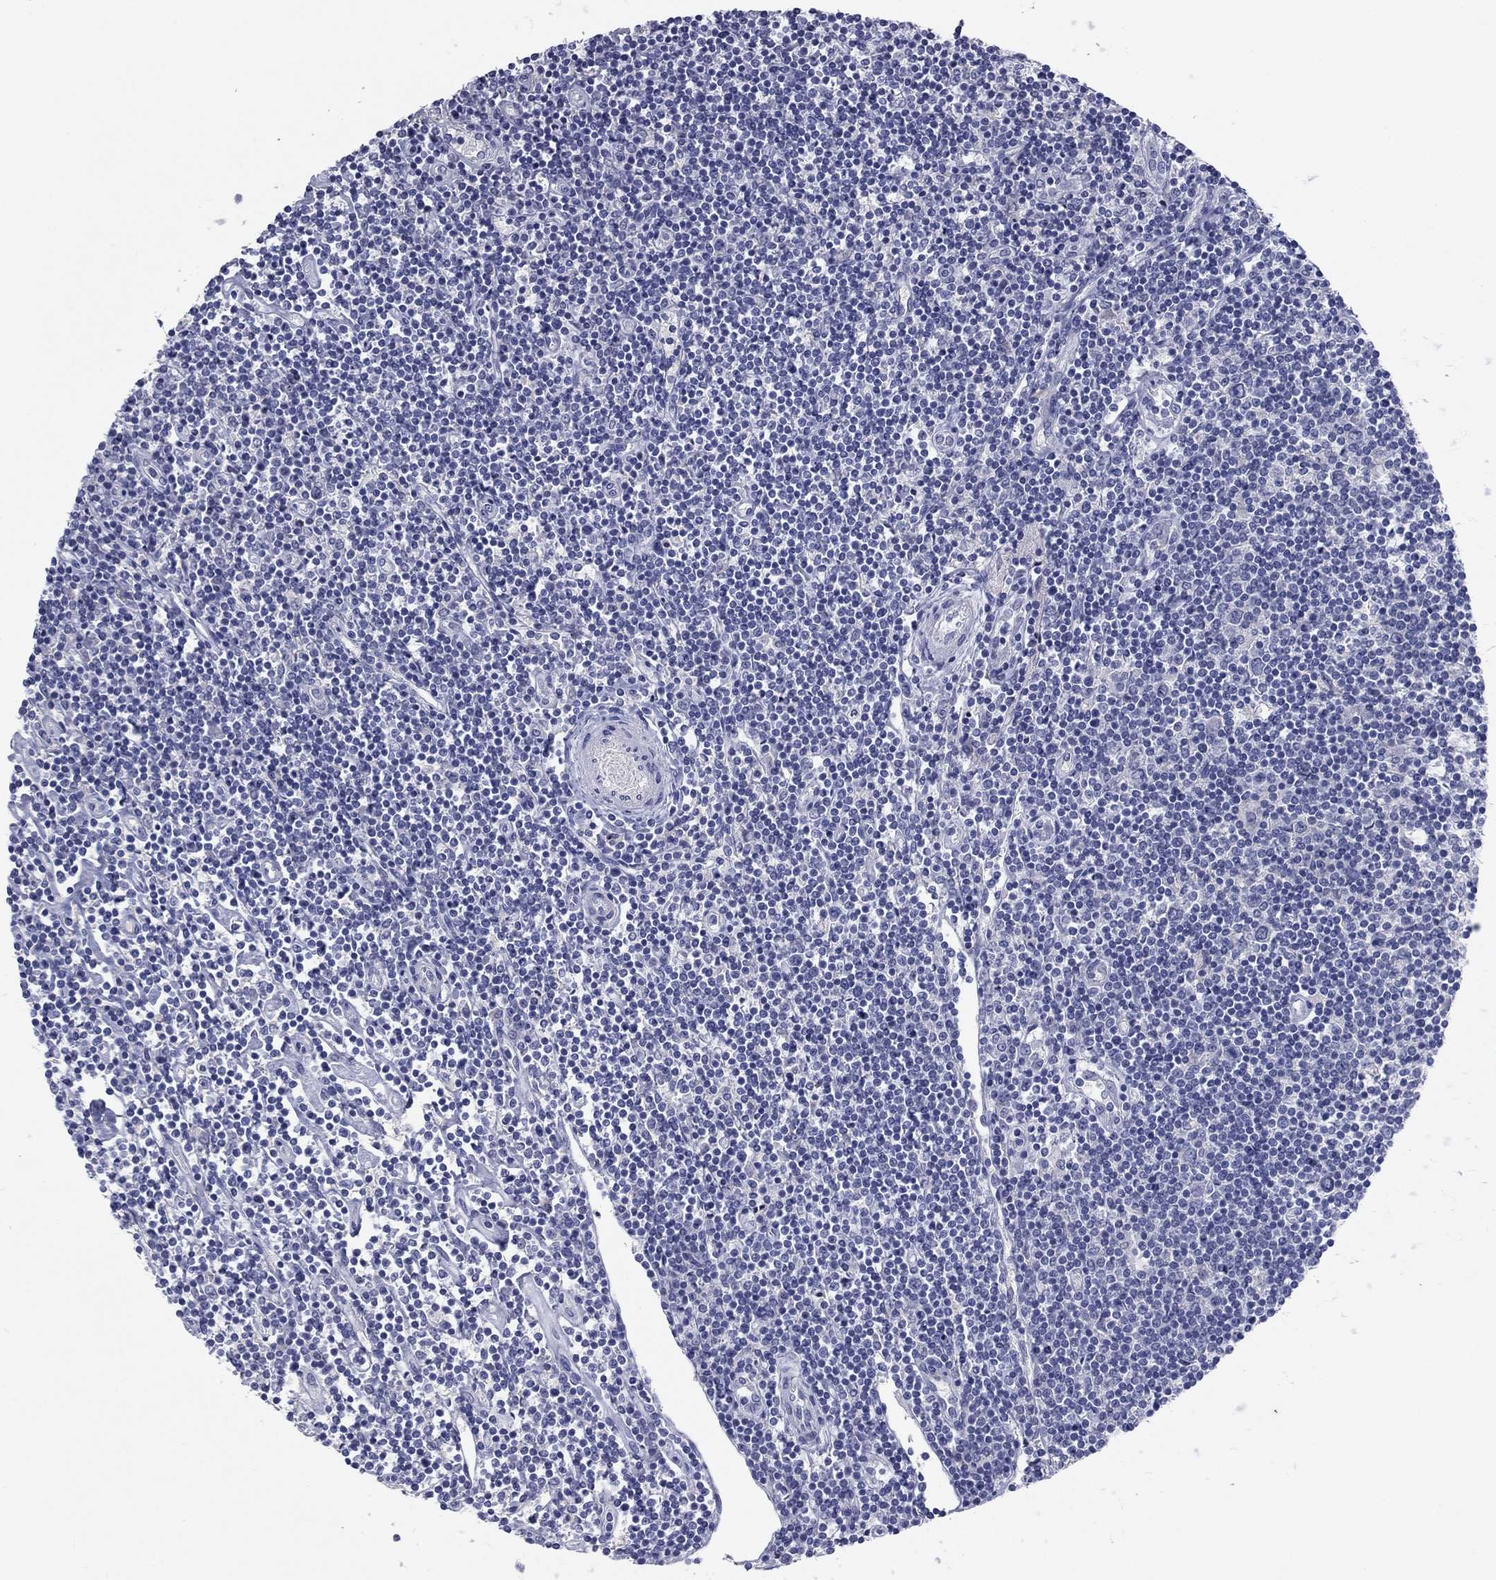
{"staining": {"intensity": "negative", "quantity": "none", "location": "none"}, "tissue": "lymphoma", "cell_type": "Tumor cells", "image_type": "cancer", "snomed": [{"axis": "morphology", "description": "Hodgkin's disease, NOS"}, {"axis": "topography", "description": "Lymph node"}], "caption": "High magnification brightfield microscopy of lymphoma stained with DAB (brown) and counterstained with hematoxylin (blue): tumor cells show no significant positivity.", "gene": "CNTNAP4", "patient": {"sex": "male", "age": 40}}